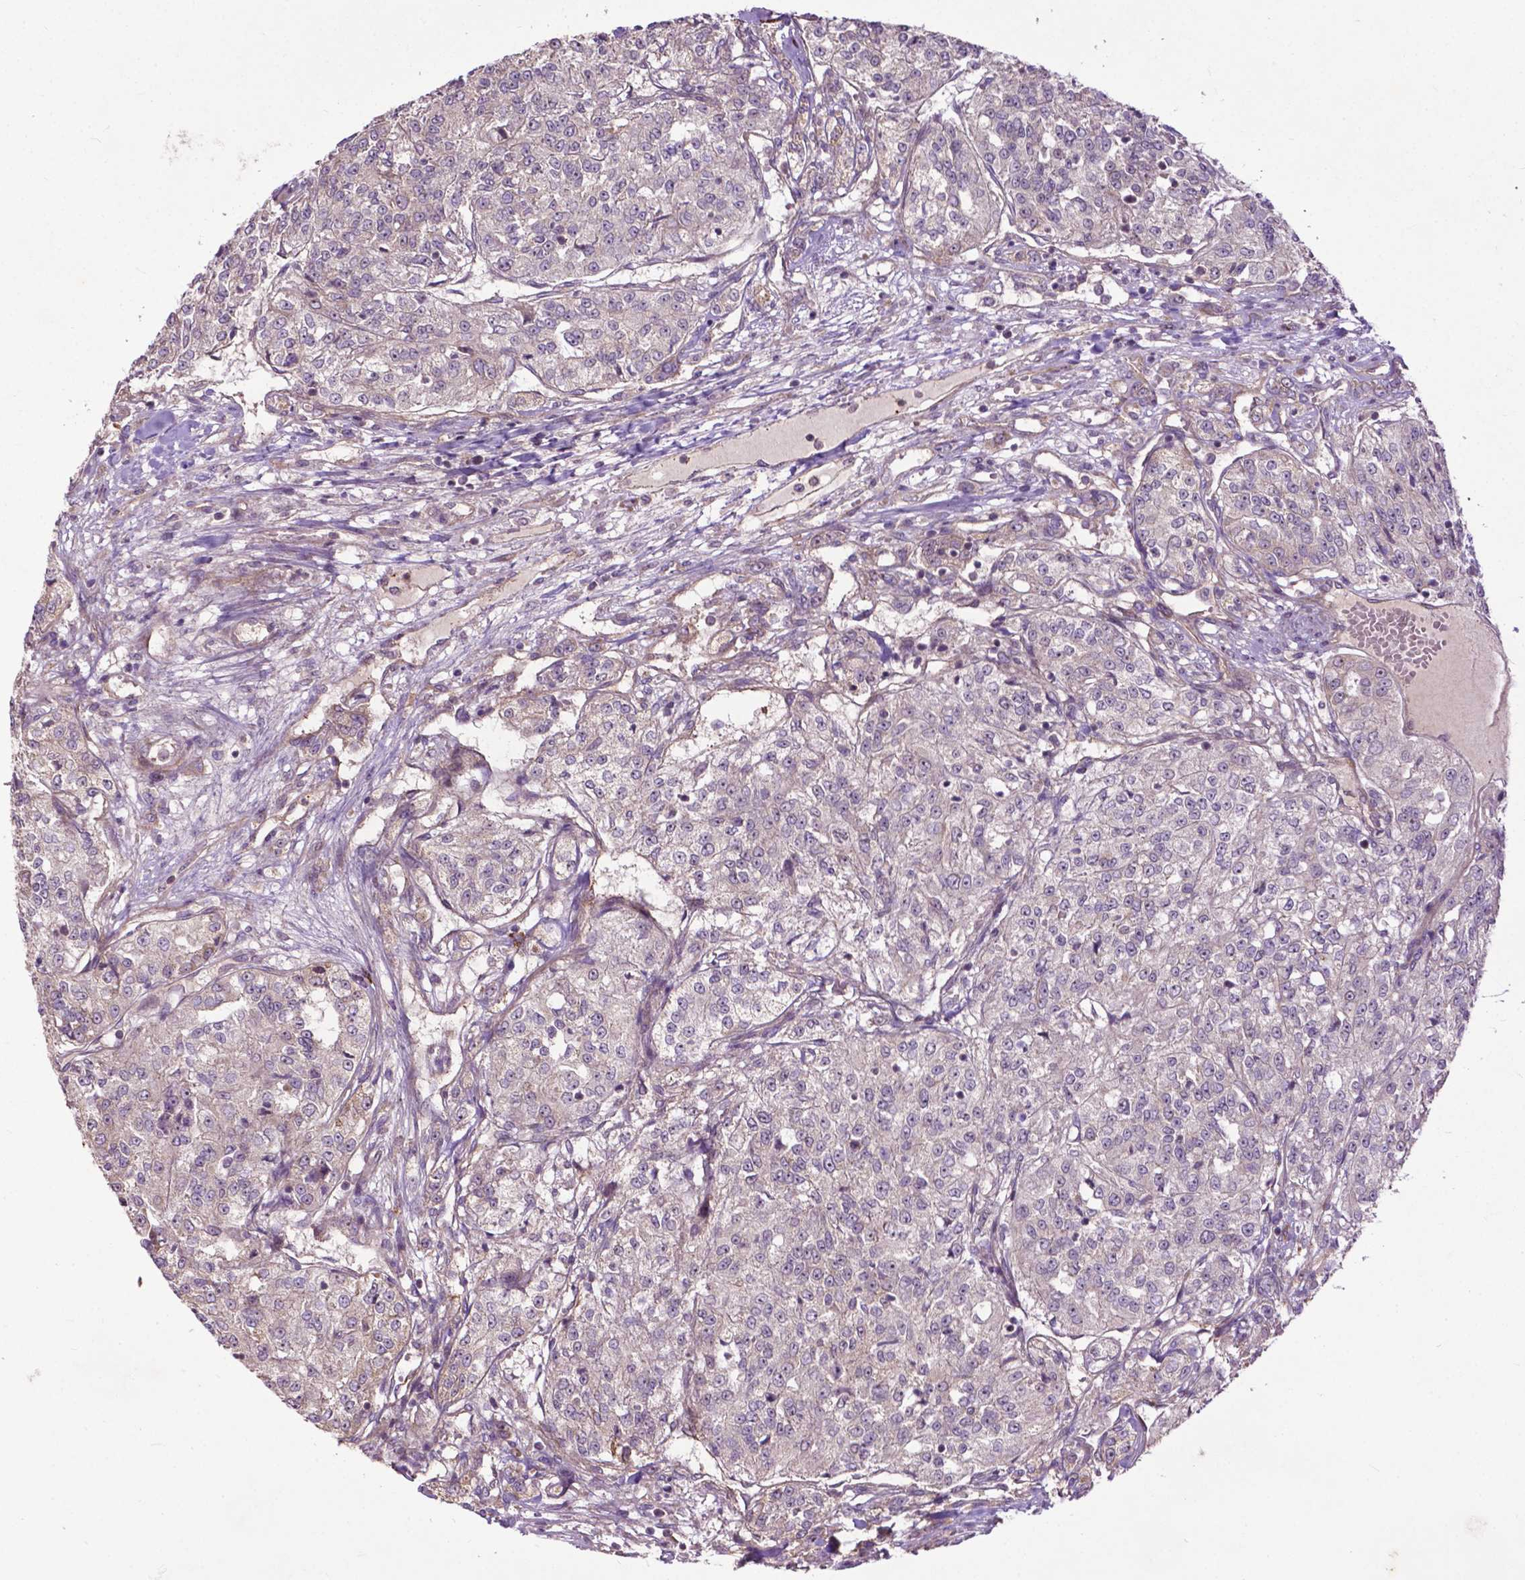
{"staining": {"intensity": "negative", "quantity": "none", "location": "none"}, "tissue": "renal cancer", "cell_type": "Tumor cells", "image_type": "cancer", "snomed": [{"axis": "morphology", "description": "Adenocarcinoma, NOS"}, {"axis": "topography", "description": "Kidney"}], "caption": "Immunohistochemical staining of human renal cancer (adenocarcinoma) shows no significant positivity in tumor cells. (DAB (3,3'-diaminobenzidine) immunohistochemistry visualized using brightfield microscopy, high magnification).", "gene": "PARP3", "patient": {"sex": "female", "age": 63}}